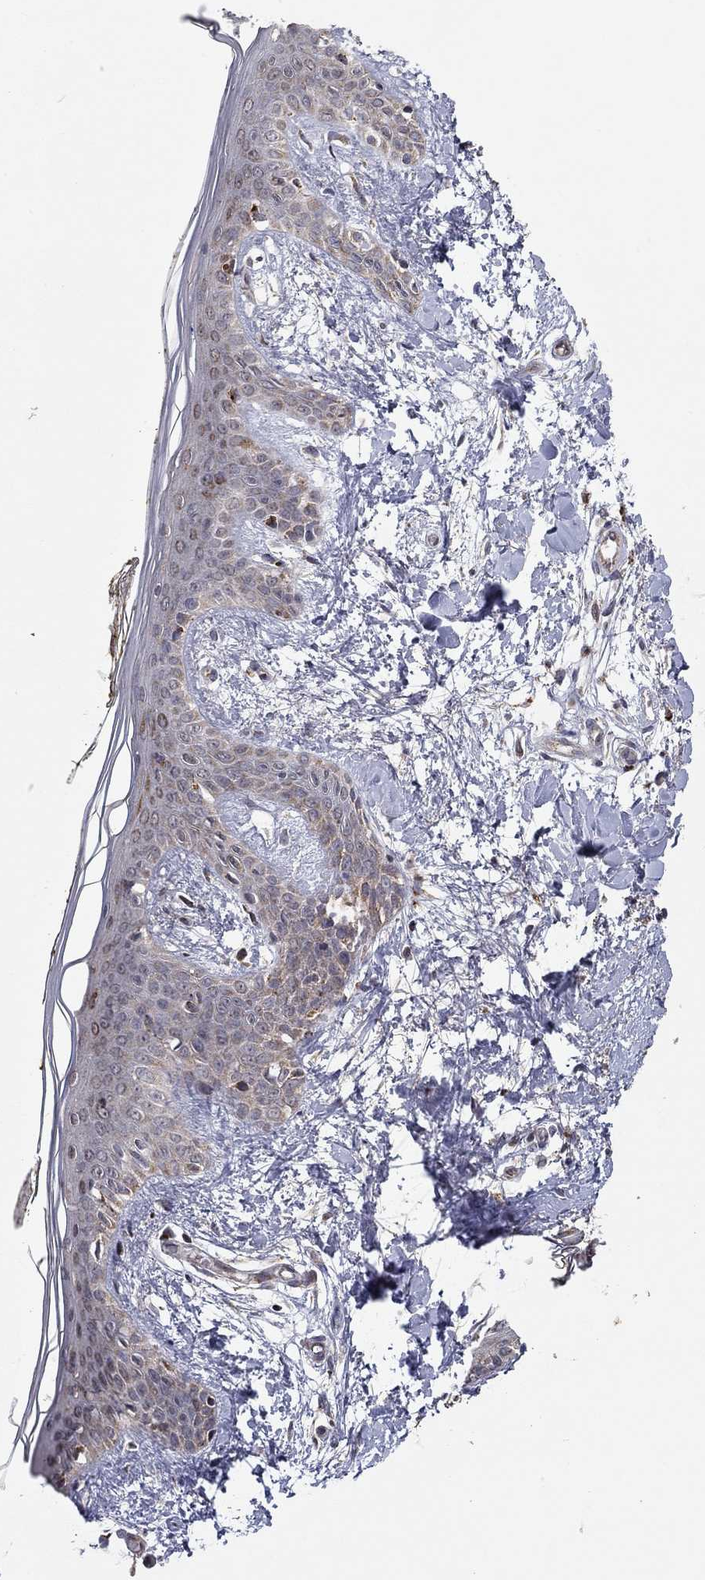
{"staining": {"intensity": "negative", "quantity": "none", "location": "none"}, "tissue": "skin", "cell_type": "Fibroblasts", "image_type": "normal", "snomed": [{"axis": "morphology", "description": "Normal tissue, NOS"}, {"axis": "topography", "description": "Skin"}], "caption": "A histopathology image of skin stained for a protein demonstrates no brown staining in fibroblasts.", "gene": "IDS", "patient": {"sex": "female", "age": 34}}